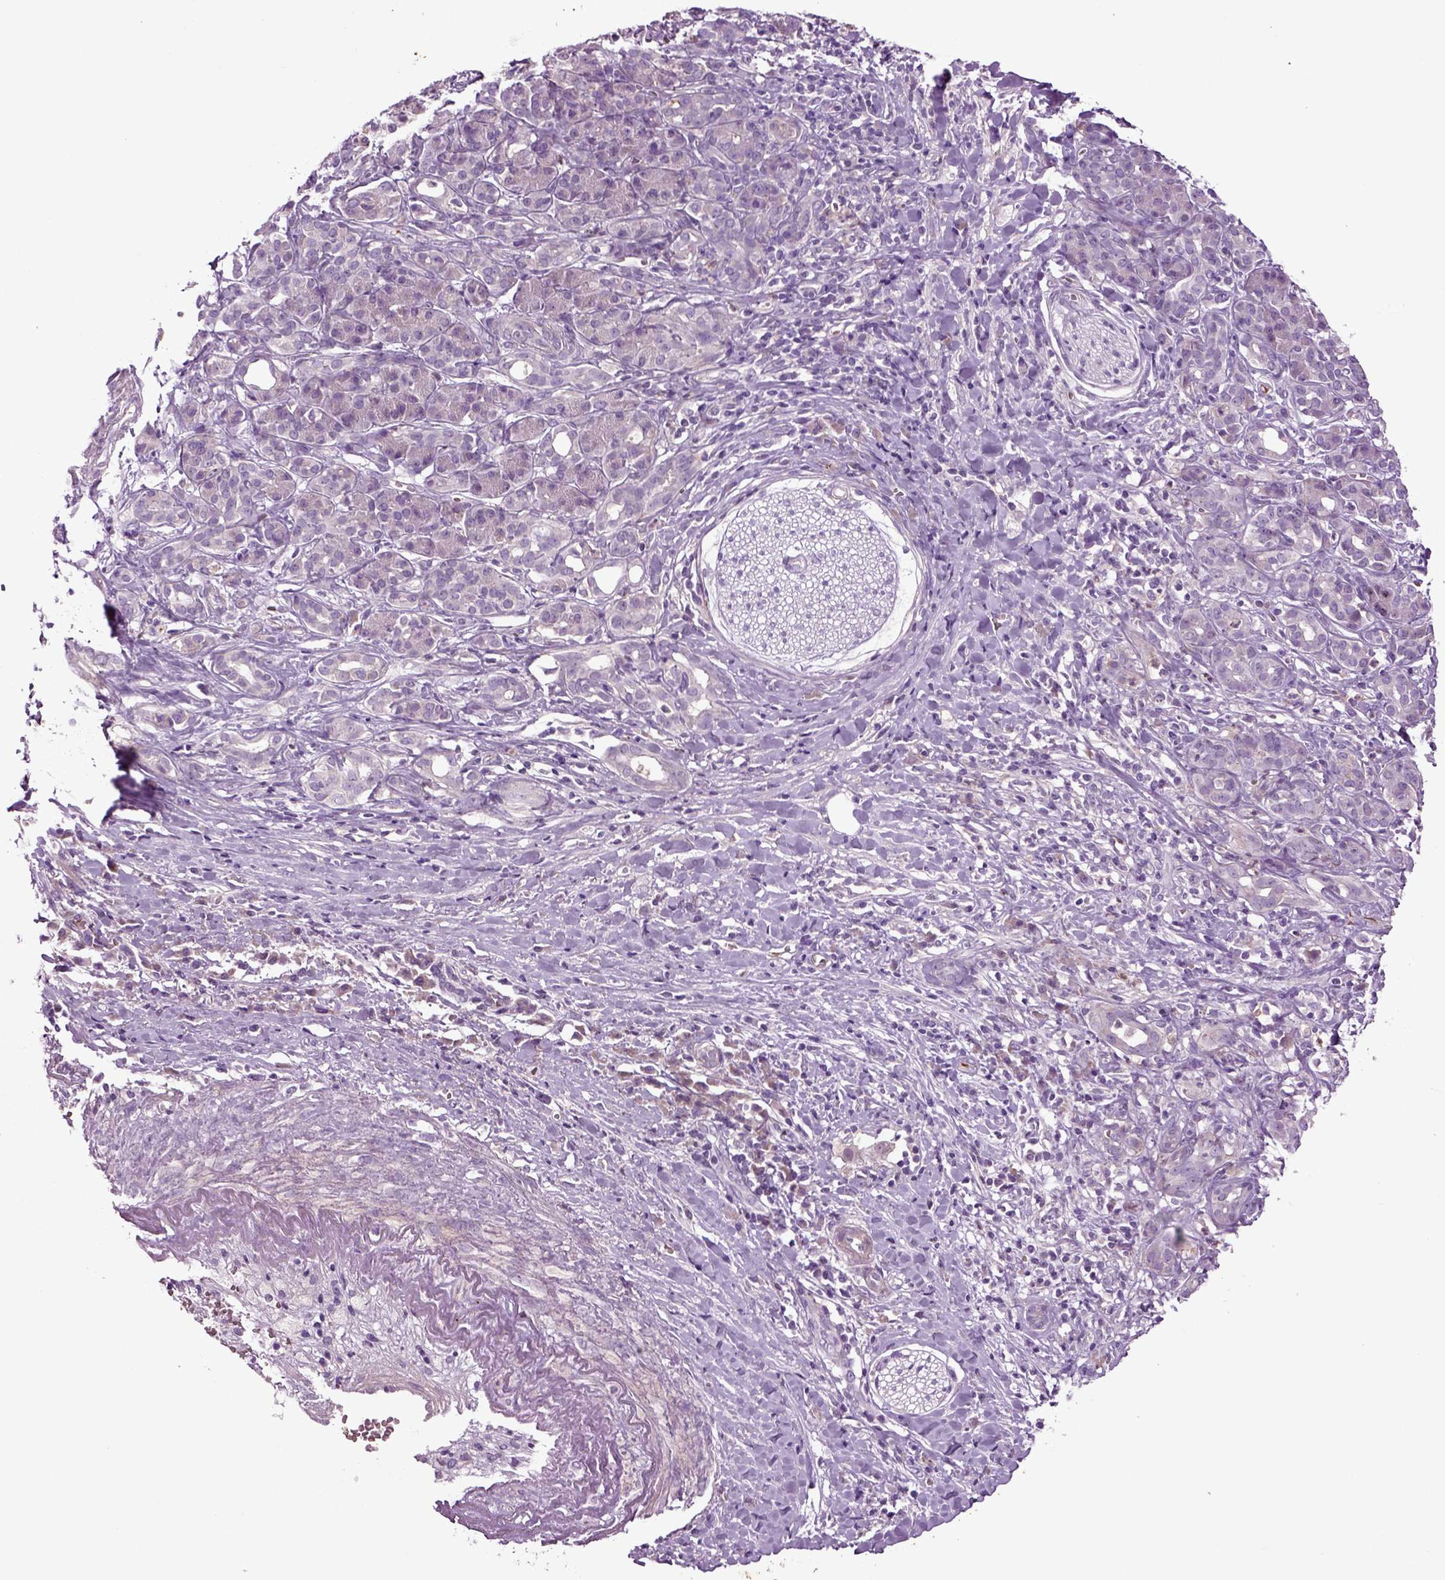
{"staining": {"intensity": "negative", "quantity": "none", "location": "none"}, "tissue": "pancreatic cancer", "cell_type": "Tumor cells", "image_type": "cancer", "snomed": [{"axis": "morphology", "description": "Adenocarcinoma, NOS"}, {"axis": "topography", "description": "Pancreas"}], "caption": "IHC of human pancreatic adenocarcinoma demonstrates no positivity in tumor cells.", "gene": "SPON1", "patient": {"sex": "male", "age": 61}}